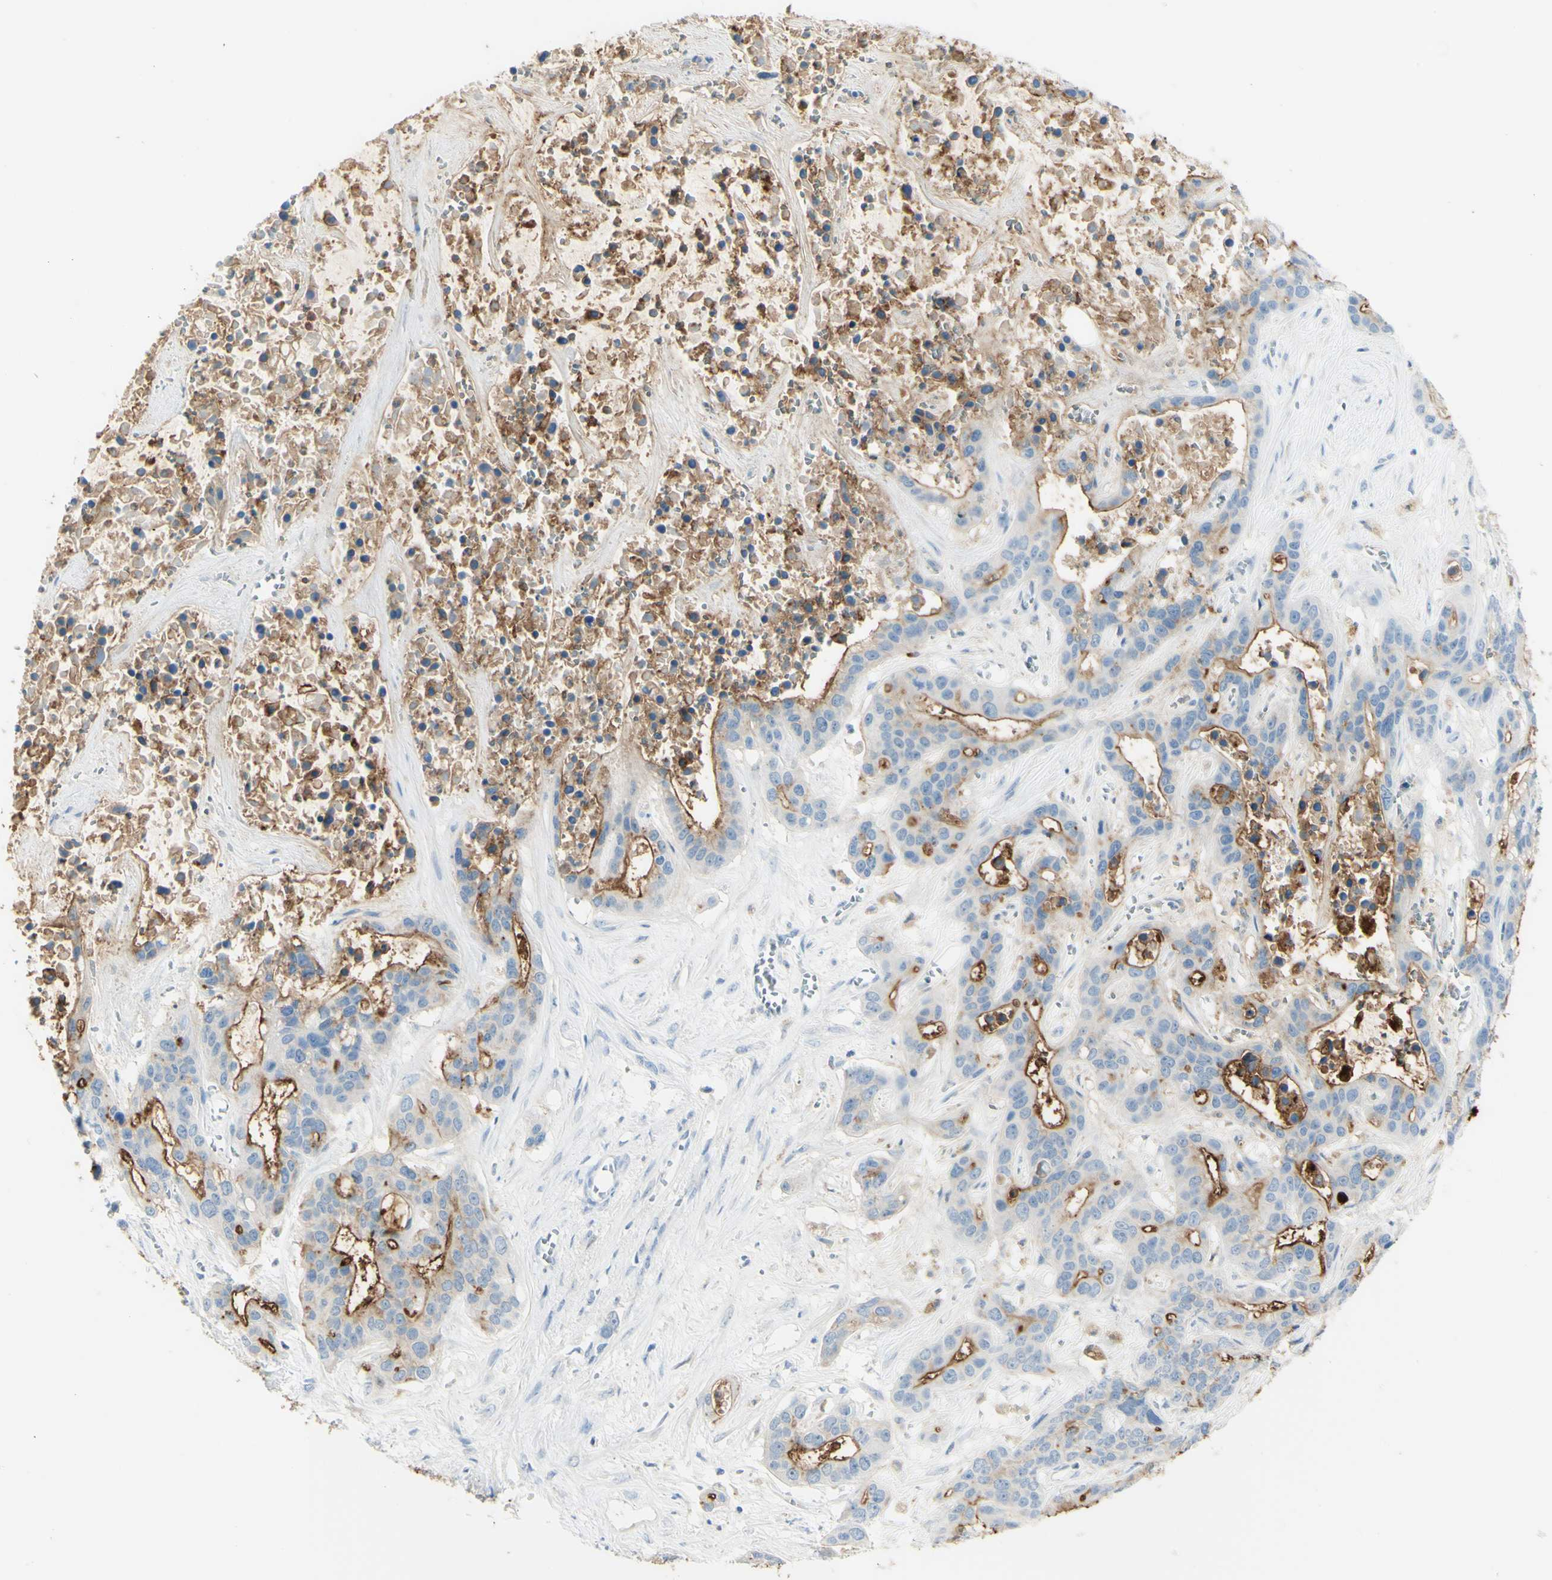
{"staining": {"intensity": "moderate", "quantity": ">75%", "location": "cytoplasmic/membranous"}, "tissue": "liver cancer", "cell_type": "Tumor cells", "image_type": "cancer", "snomed": [{"axis": "morphology", "description": "Cholangiocarcinoma"}, {"axis": "topography", "description": "Liver"}], "caption": "DAB (3,3'-diaminobenzidine) immunohistochemical staining of human liver cholangiocarcinoma exhibits moderate cytoplasmic/membranous protein staining in about >75% of tumor cells. (DAB (3,3'-diaminobenzidine) = brown stain, brightfield microscopy at high magnification).", "gene": "TSPAN1", "patient": {"sex": "female", "age": 65}}